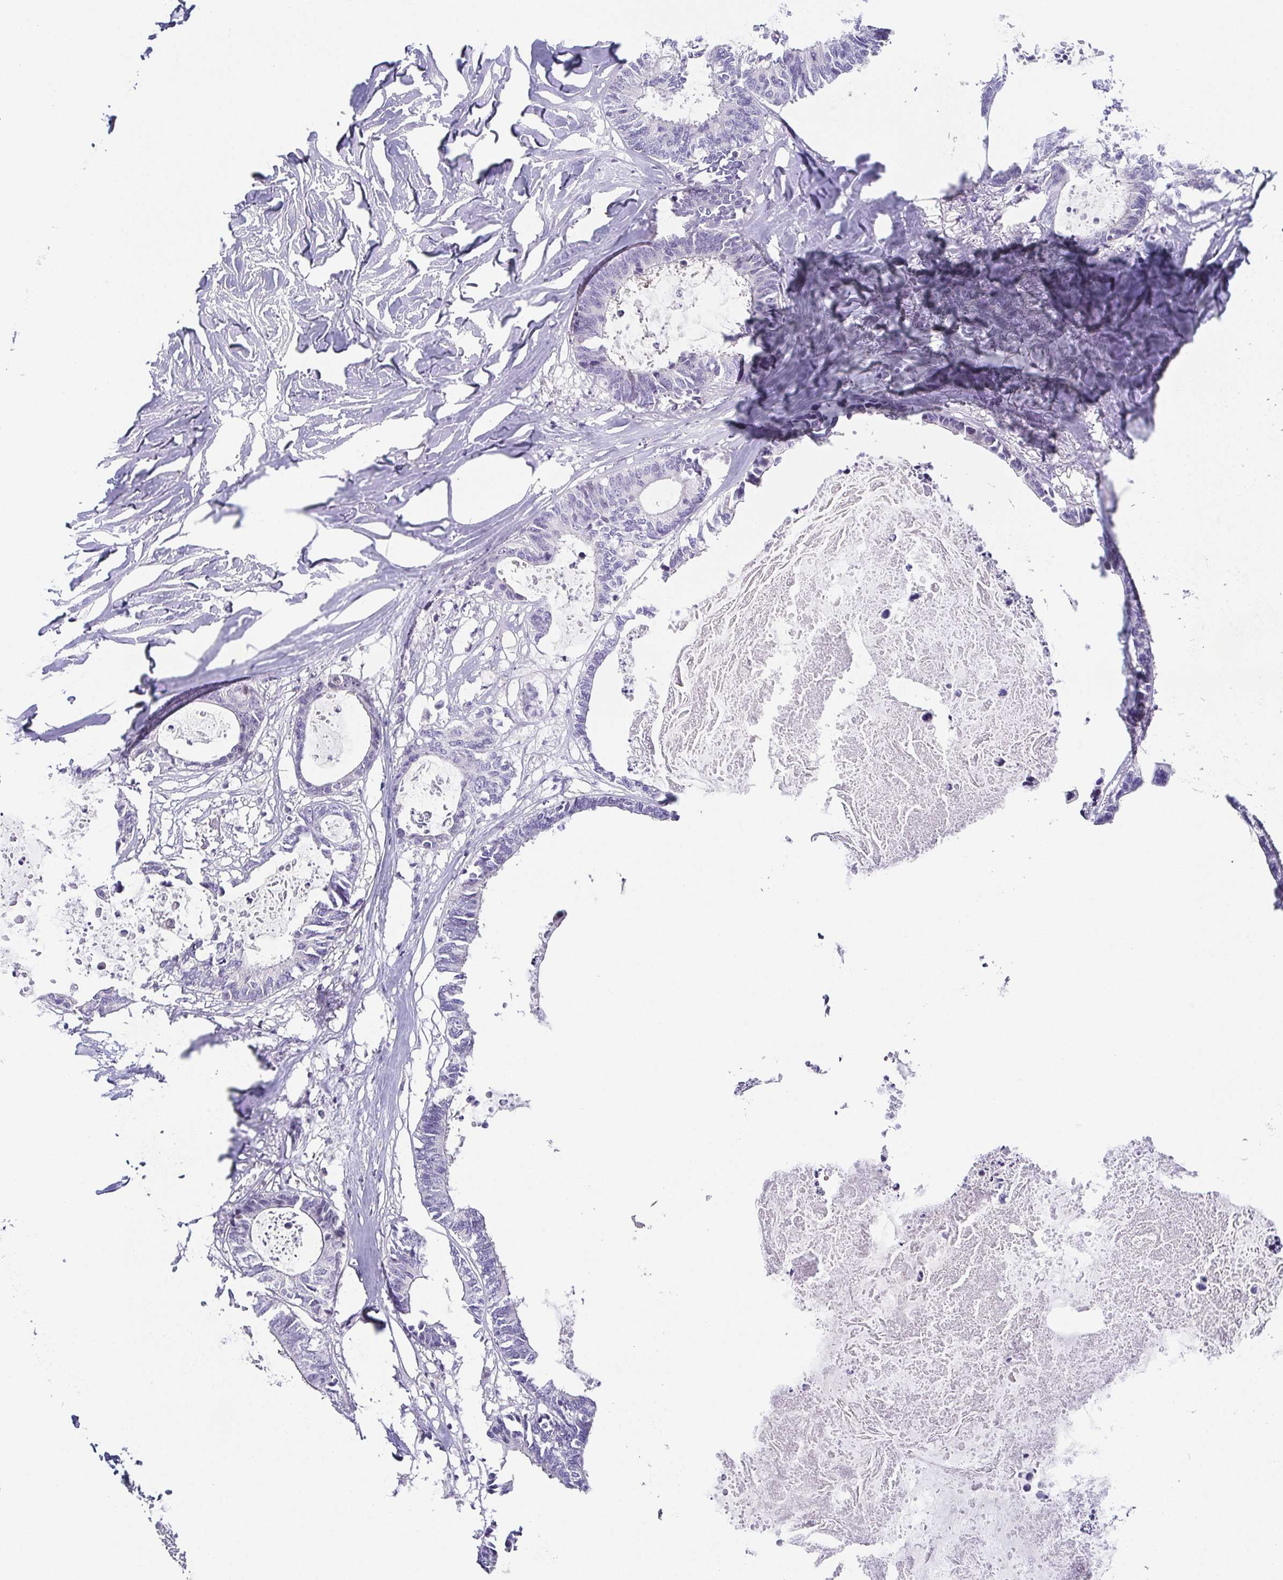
{"staining": {"intensity": "negative", "quantity": "none", "location": "none"}, "tissue": "colorectal cancer", "cell_type": "Tumor cells", "image_type": "cancer", "snomed": [{"axis": "morphology", "description": "Adenocarcinoma, NOS"}, {"axis": "topography", "description": "Colon"}, {"axis": "topography", "description": "Rectum"}], "caption": "This is a histopathology image of immunohistochemistry (IHC) staining of colorectal cancer (adenocarcinoma), which shows no expression in tumor cells.", "gene": "FAM162B", "patient": {"sex": "male", "age": 57}}